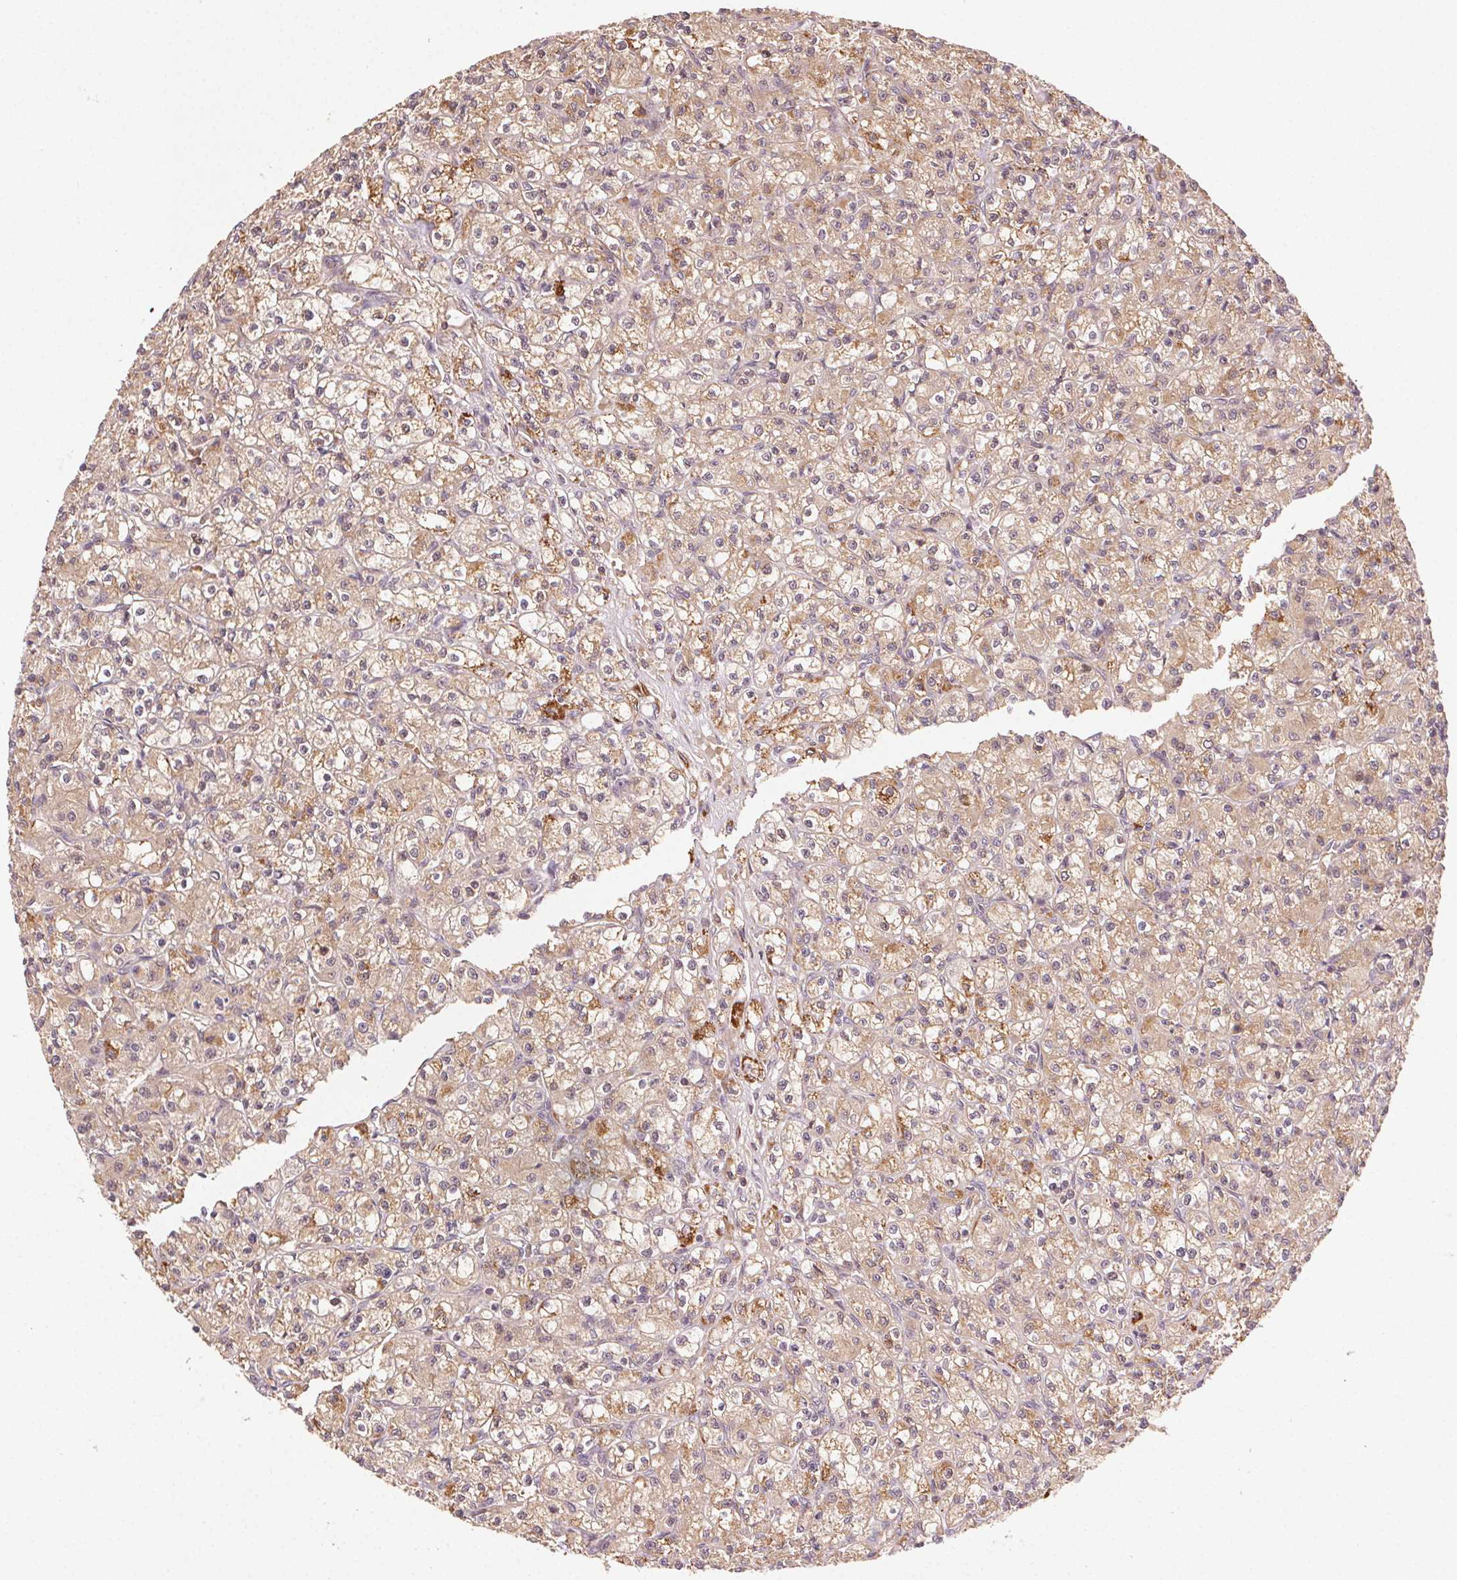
{"staining": {"intensity": "weak", "quantity": ">75%", "location": "cytoplasmic/membranous"}, "tissue": "renal cancer", "cell_type": "Tumor cells", "image_type": "cancer", "snomed": [{"axis": "morphology", "description": "Adenocarcinoma, NOS"}, {"axis": "topography", "description": "Kidney"}], "caption": "Protein positivity by IHC exhibits weak cytoplasmic/membranous staining in approximately >75% of tumor cells in adenocarcinoma (renal). (DAB (3,3'-diaminobenzidine) = brown stain, brightfield microscopy at high magnification).", "gene": "KLHL15", "patient": {"sex": "female", "age": 70}}